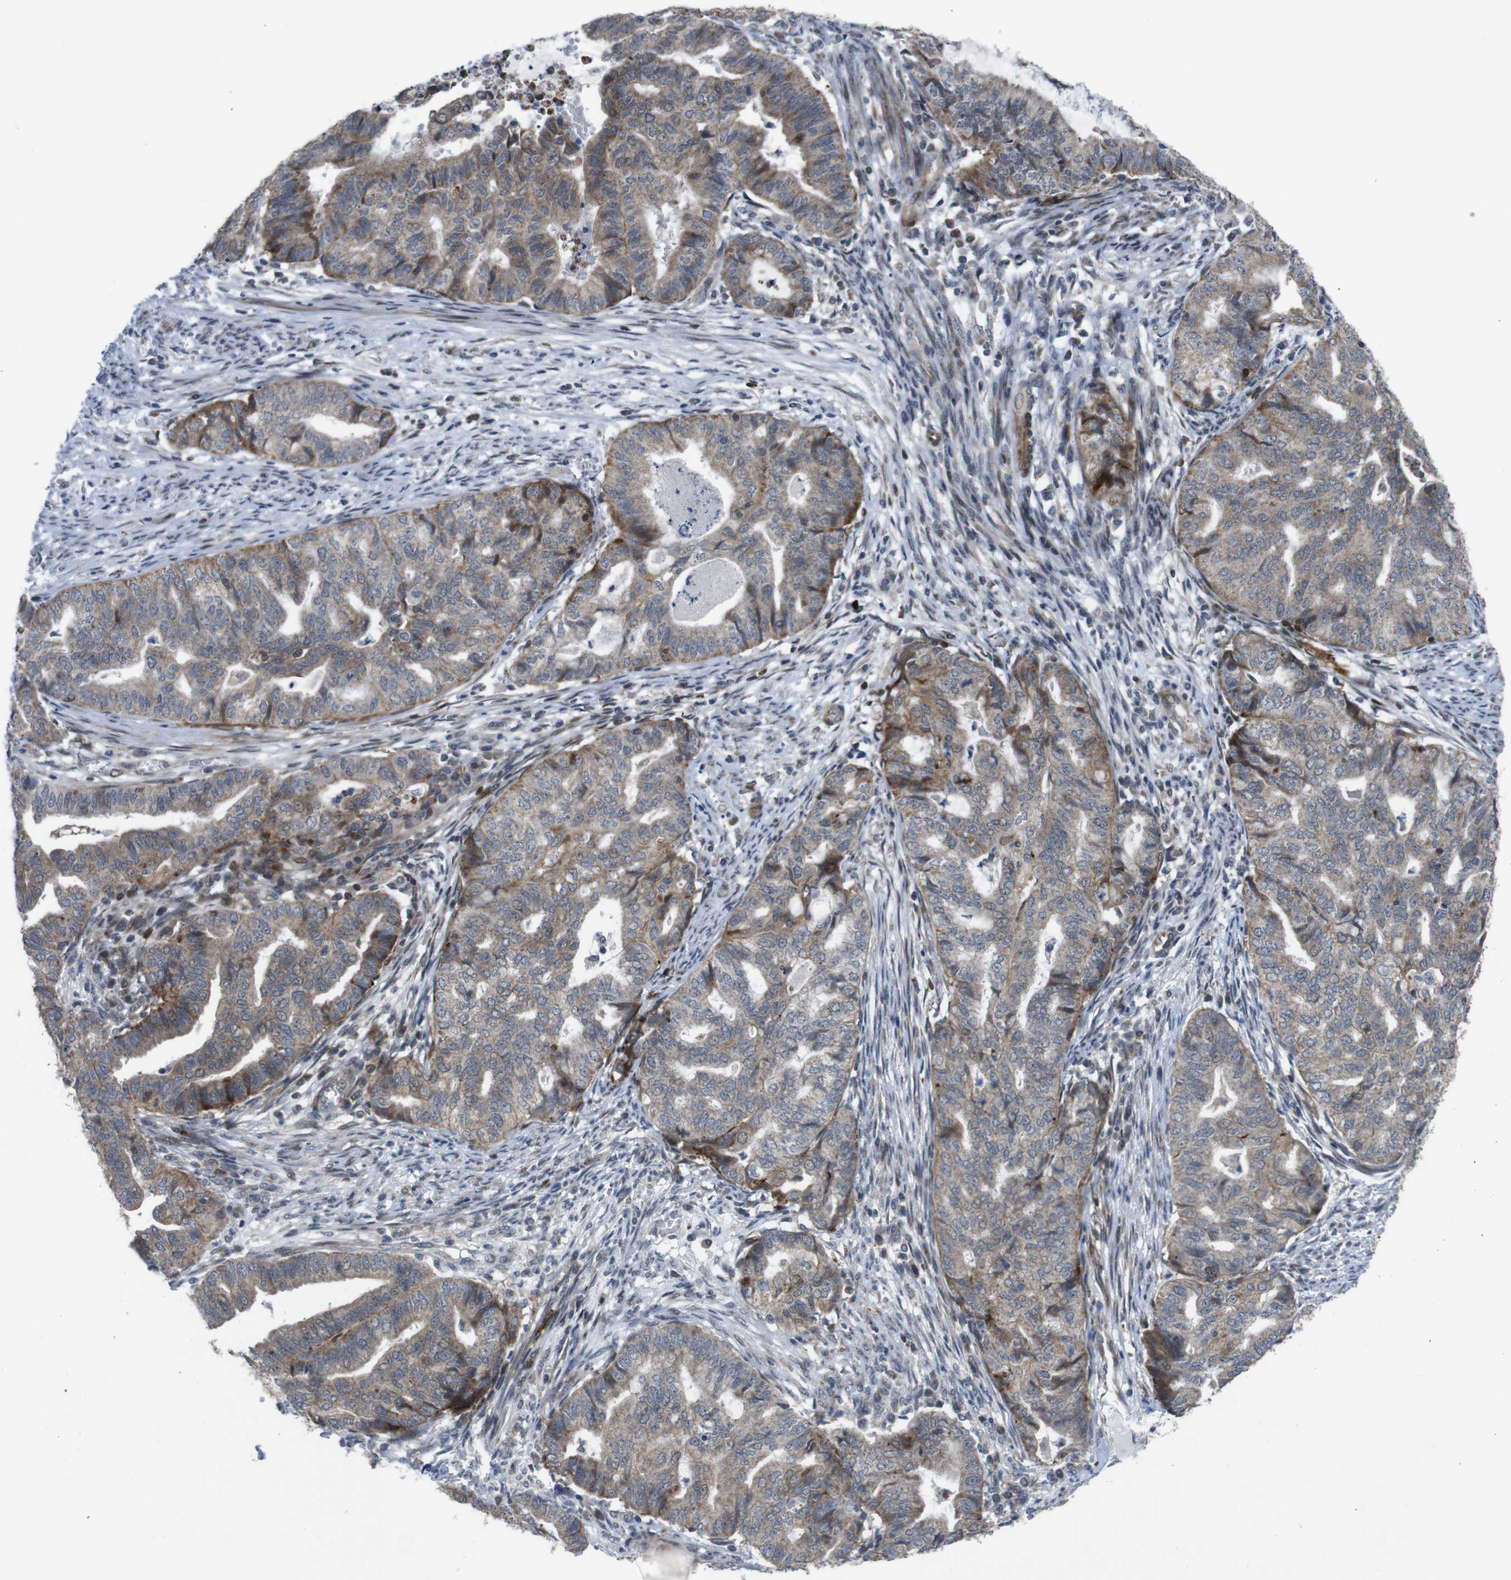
{"staining": {"intensity": "moderate", "quantity": ">75%", "location": "cytoplasmic/membranous"}, "tissue": "endometrial cancer", "cell_type": "Tumor cells", "image_type": "cancer", "snomed": [{"axis": "morphology", "description": "Adenocarcinoma, NOS"}, {"axis": "topography", "description": "Endometrium"}], "caption": "Adenocarcinoma (endometrial) stained with IHC demonstrates moderate cytoplasmic/membranous expression in about >75% of tumor cells.", "gene": "ATP7B", "patient": {"sex": "female", "age": 79}}